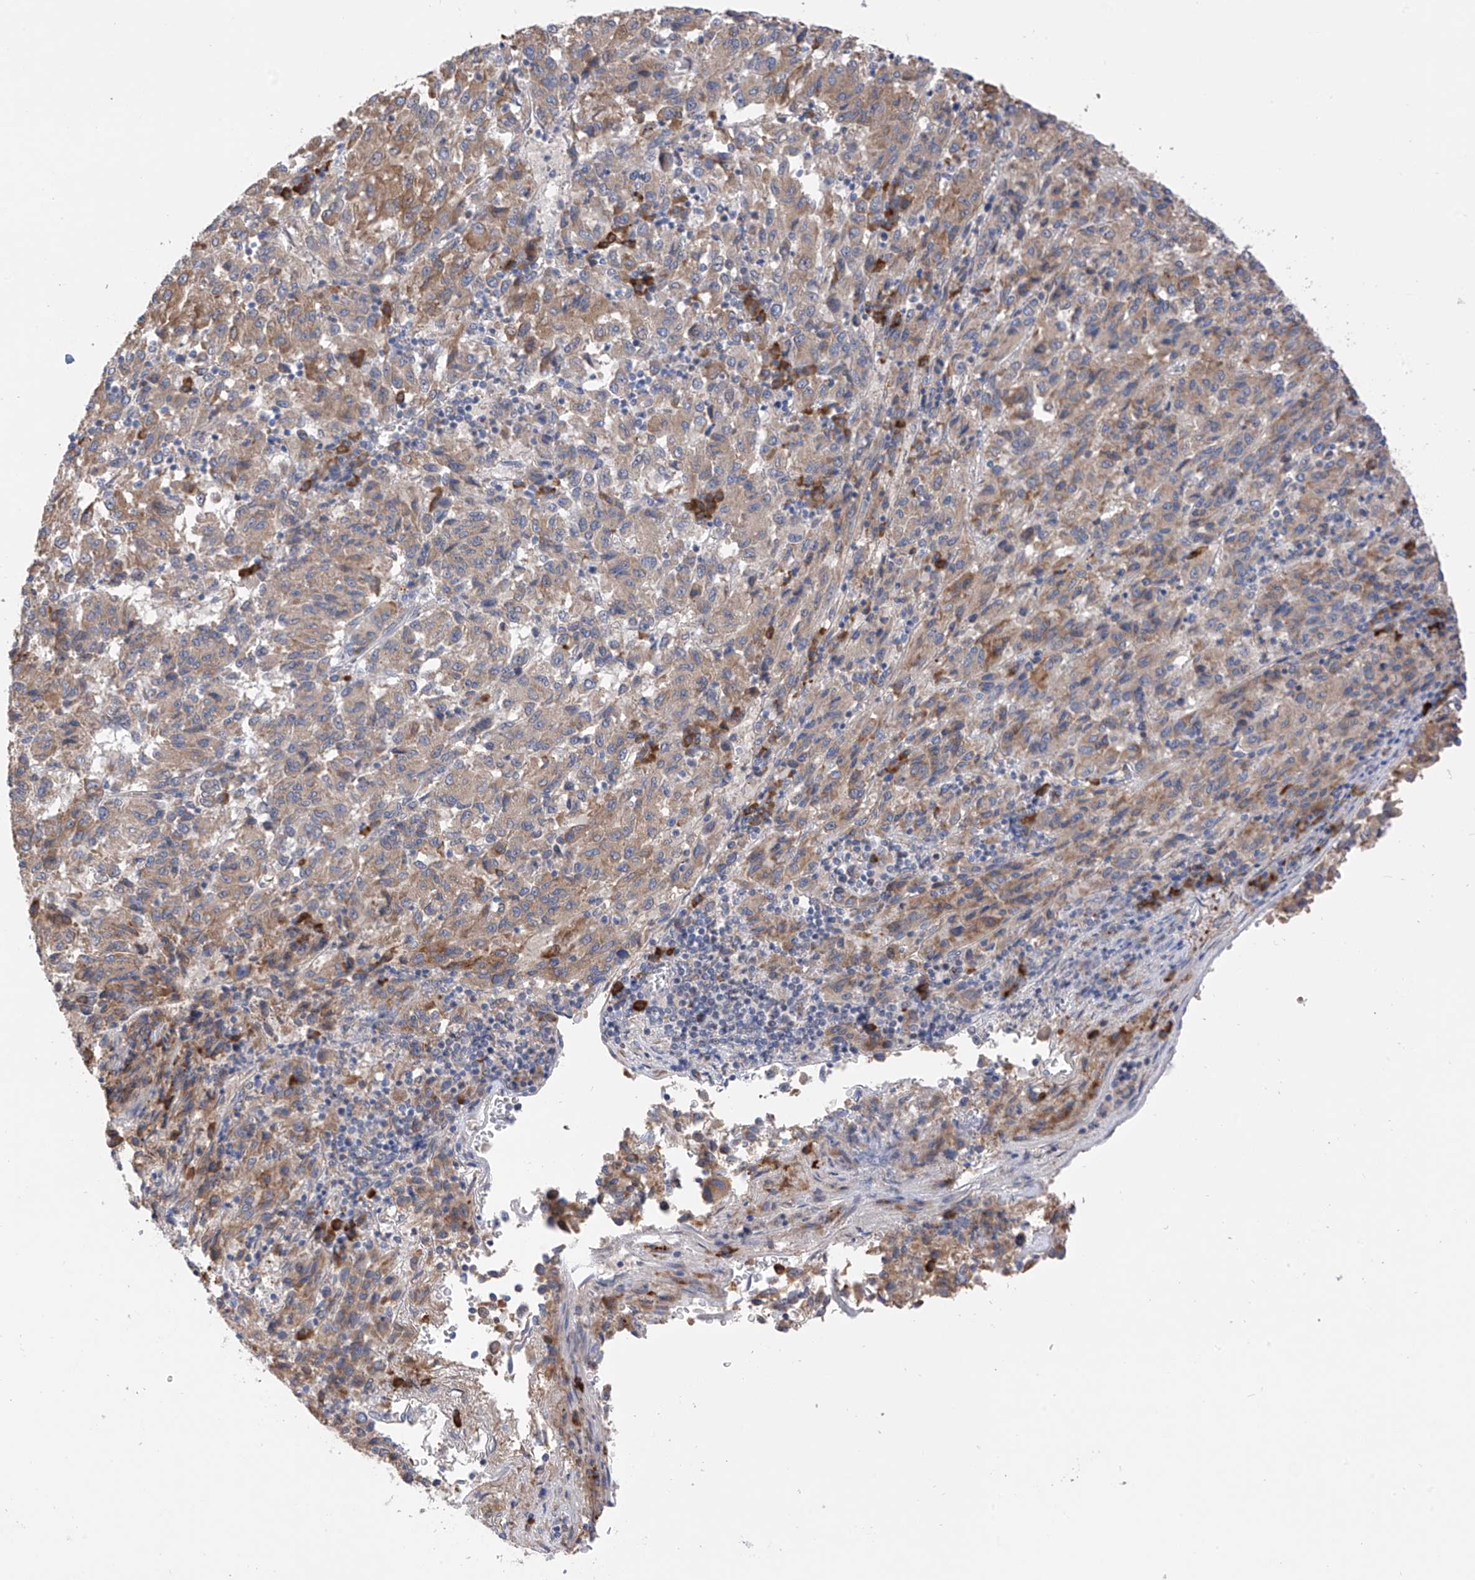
{"staining": {"intensity": "weak", "quantity": ">75%", "location": "cytoplasmic/membranous"}, "tissue": "melanoma", "cell_type": "Tumor cells", "image_type": "cancer", "snomed": [{"axis": "morphology", "description": "Malignant melanoma, Metastatic site"}, {"axis": "topography", "description": "Lung"}], "caption": "Immunohistochemistry (IHC) photomicrograph of neoplastic tissue: malignant melanoma (metastatic site) stained using IHC reveals low levels of weak protein expression localized specifically in the cytoplasmic/membranous of tumor cells, appearing as a cytoplasmic/membranous brown color.", "gene": "REC8", "patient": {"sex": "male", "age": 64}}